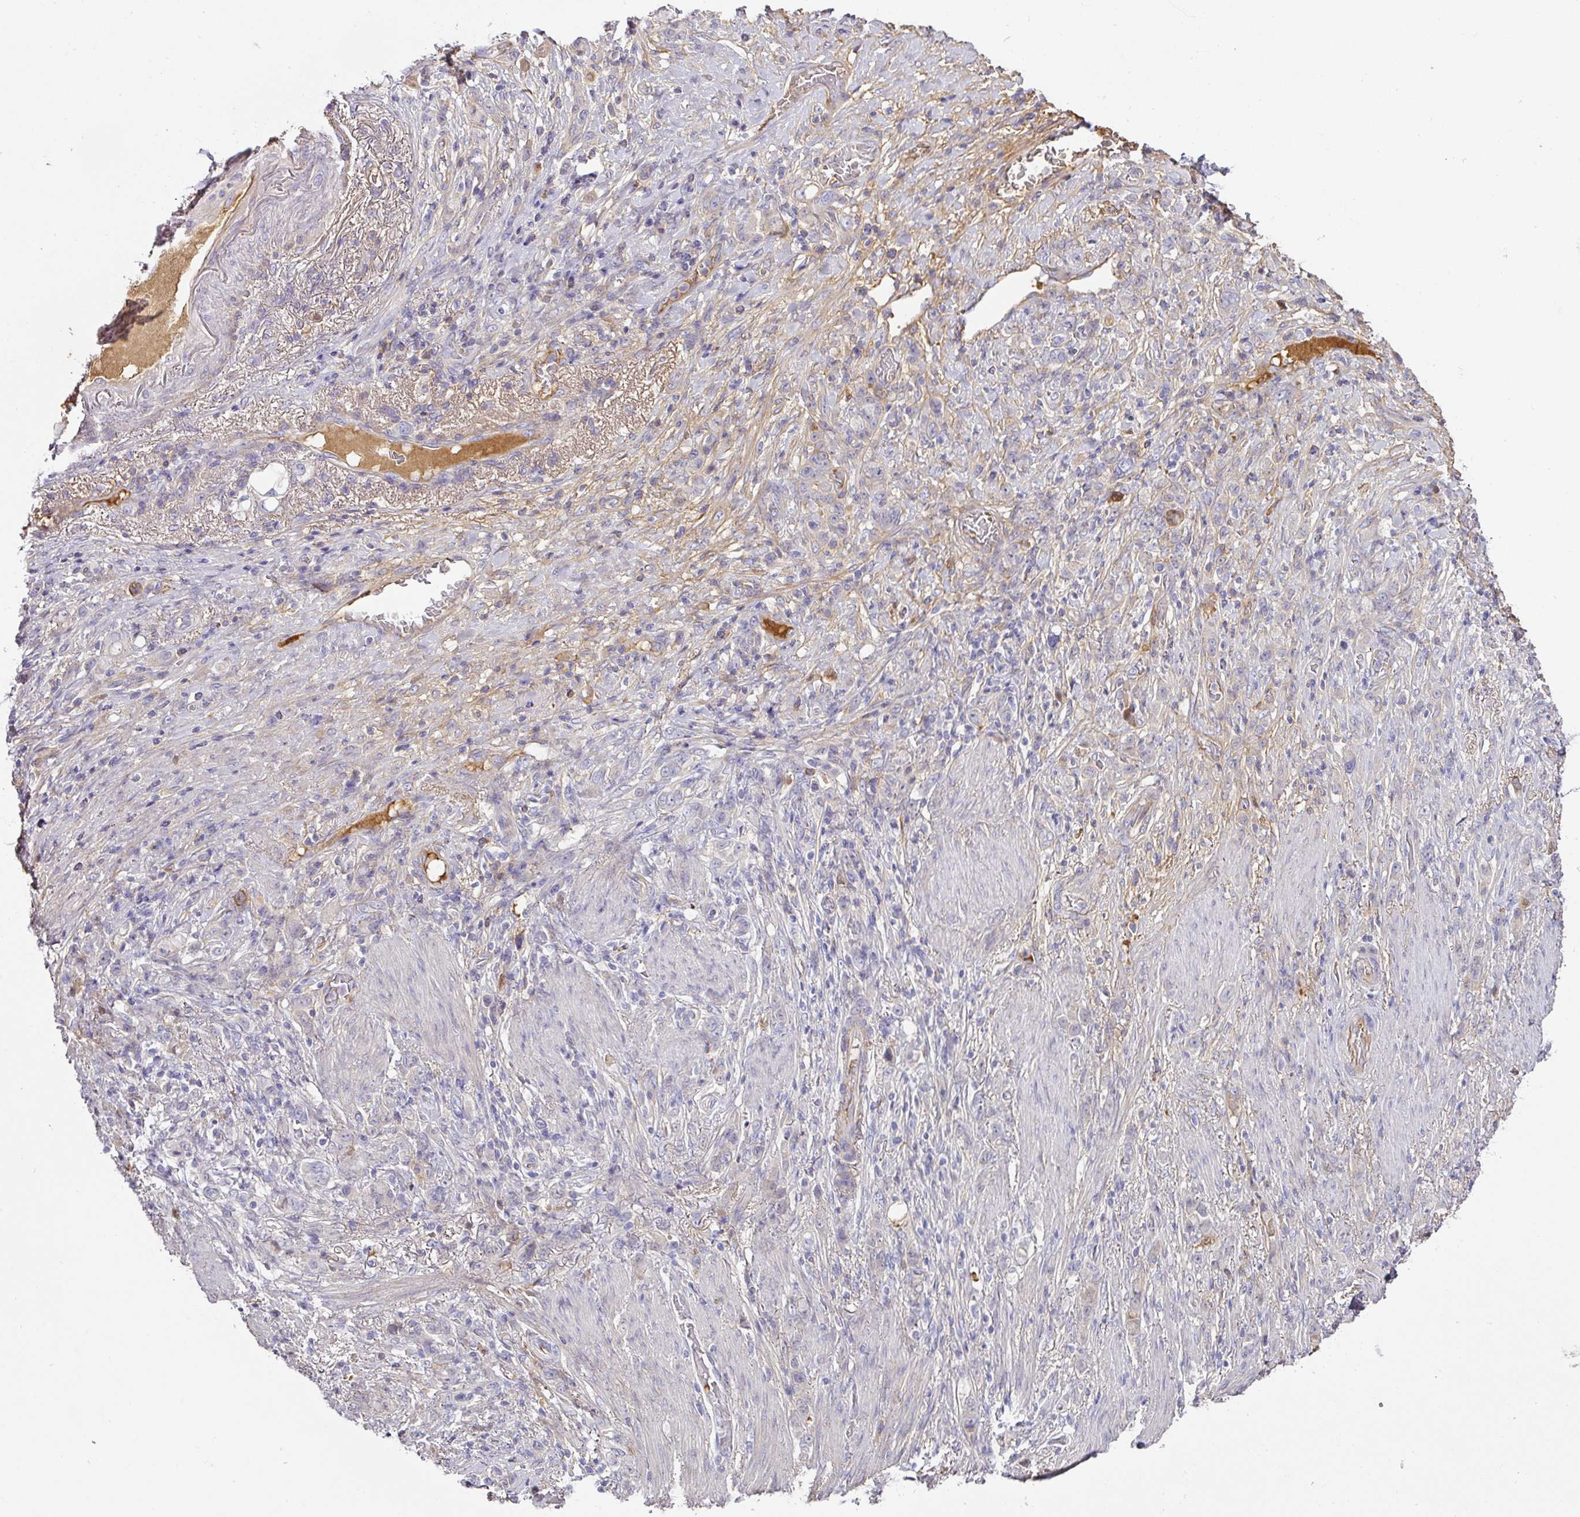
{"staining": {"intensity": "negative", "quantity": "none", "location": "none"}, "tissue": "stomach cancer", "cell_type": "Tumor cells", "image_type": "cancer", "snomed": [{"axis": "morphology", "description": "Adenocarcinoma, NOS"}, {"axis": "topography", "description": "Stomach"}], "caption": "Tumor cells are negative for protein expression in human stomach cancer.", "gene": "CCZ1", "patient": {"sex": "female", "age": 79}}